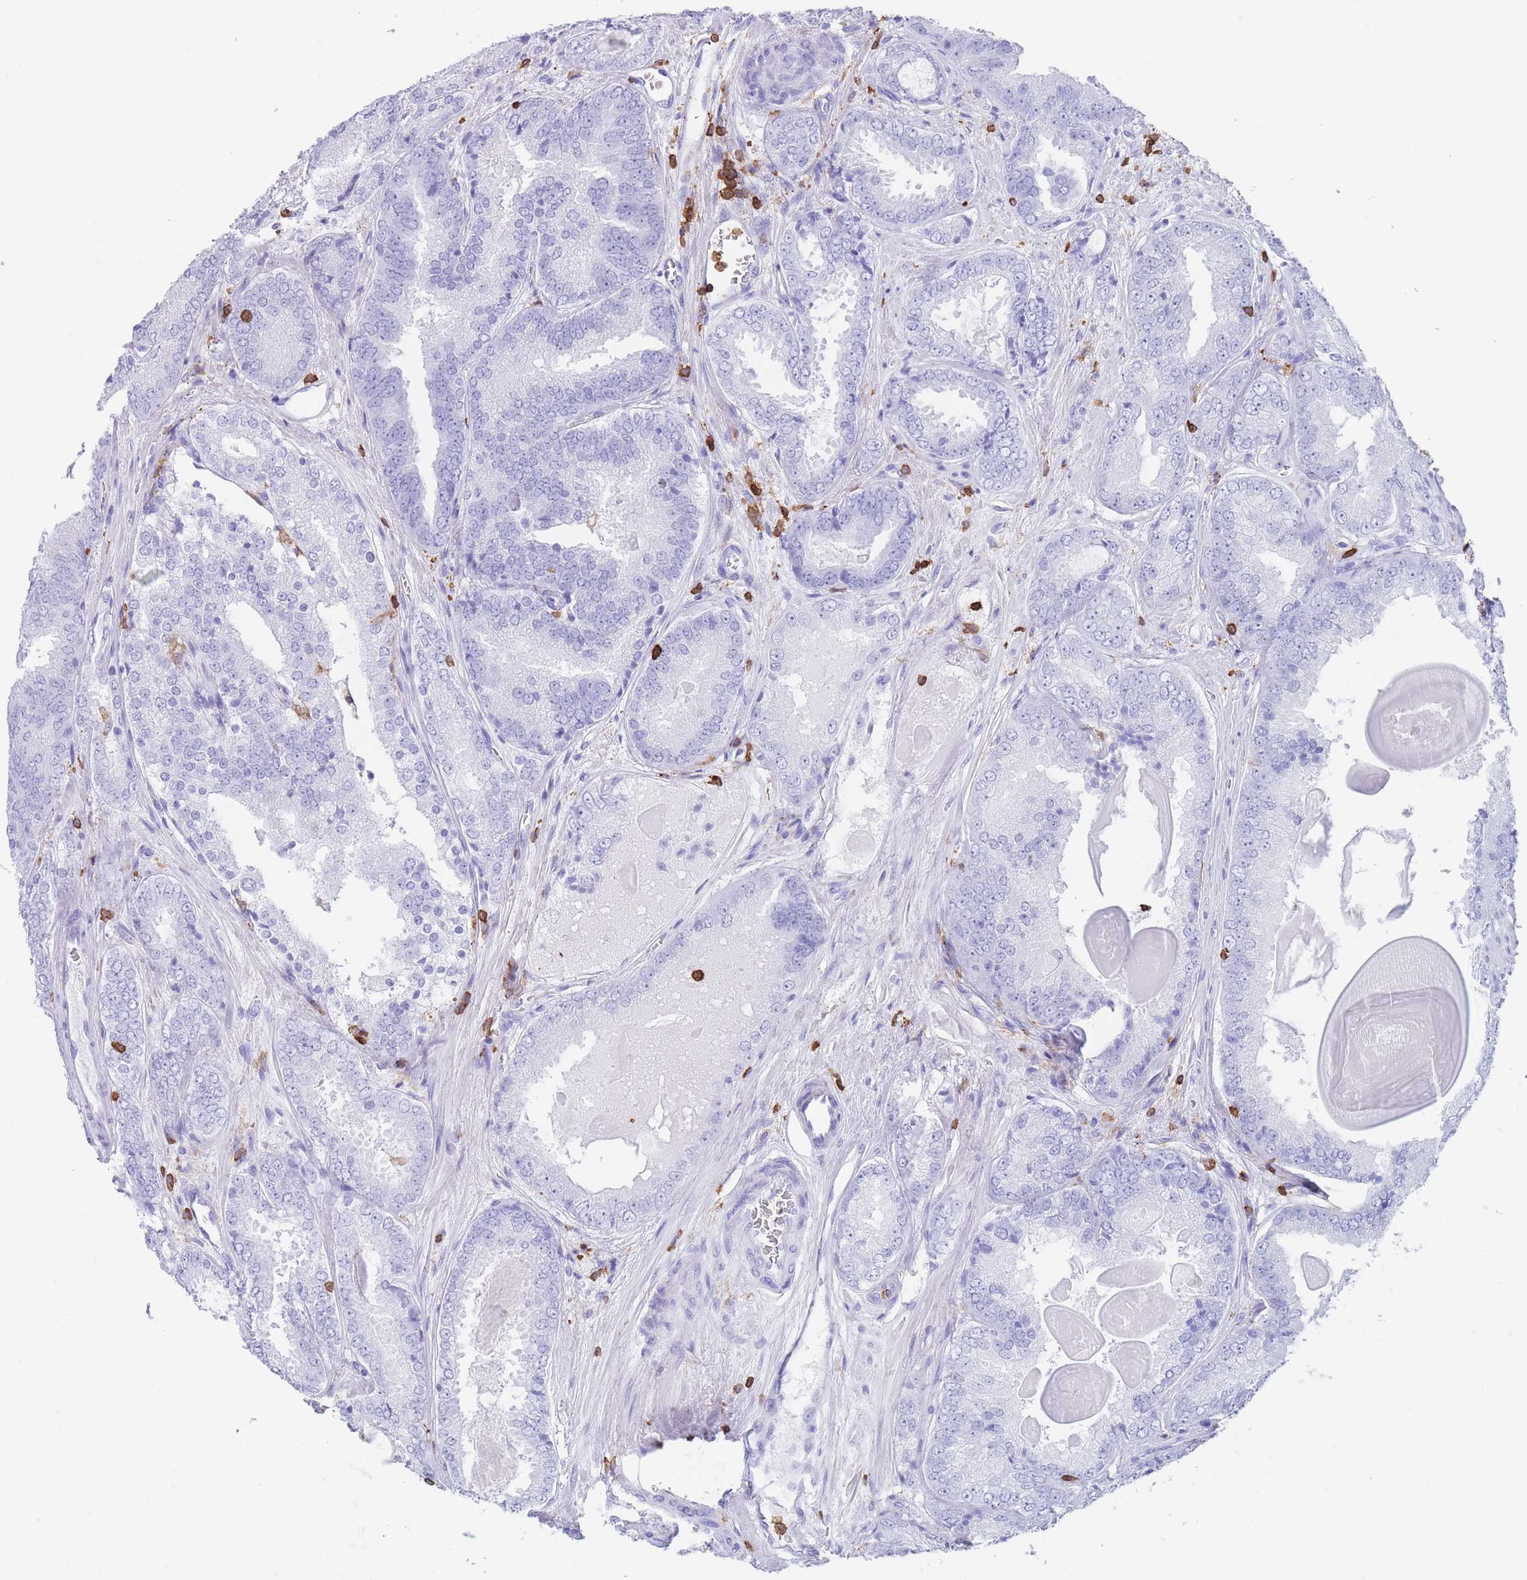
{"staining": {"intensity": "negative", "quantity": "none", "location": "none"}, "tissue": "prostate cancer", "cell_type": "Tumor cells", "image_type": "cancer", "snomed": [{"axis": "morphology", "description": "Adenocarcinoma, High grade"}, {"axis": "topography", "description": "Prostate"}], "caption": "The IHC histopathology image has no significant staining in tumor cells of prostate cancer (high-grade adenocarcinoma) tissue.", "gene": "CORO1A", "patient": {"sex": "male", "age": 63}}